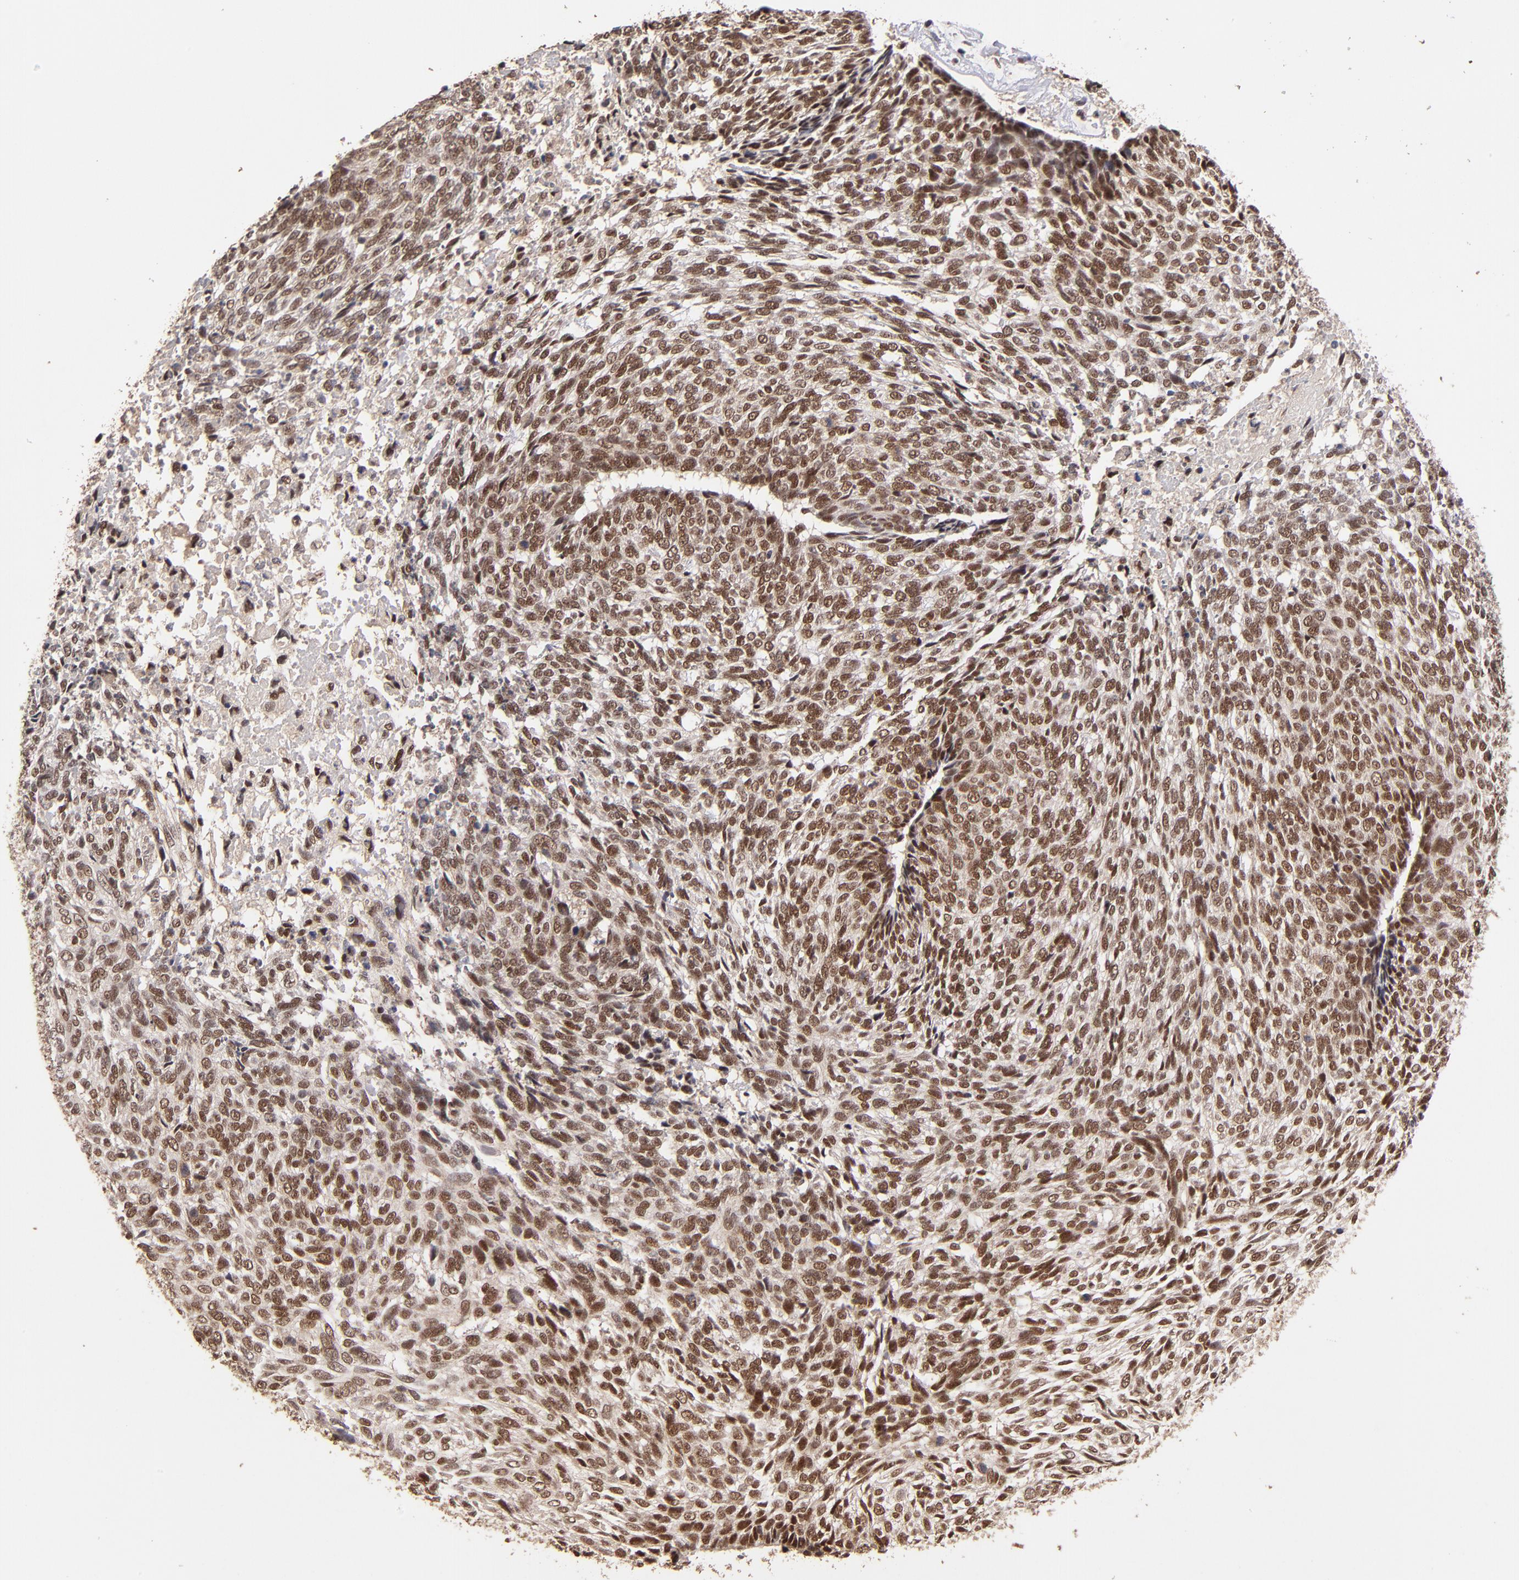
{"staining": {"intensity": "moderate", "quantity": ">75%", "location": "nuclear"}, "tissue": "skin cancer", "cell_type": "Tumor cells", "image_type": "cancer", "snomed": [{"axis": "morphology", "description": "Basal cell carcinoma"}, {"axis": "topography", "description": "Skin"}], "caption": "Basal cell carcinoma (skin) stained with a protein marker exhibits moderate staining in tumor cells.", "gene": "EAPP", "patient": {"sex": "male", "age": 72}}